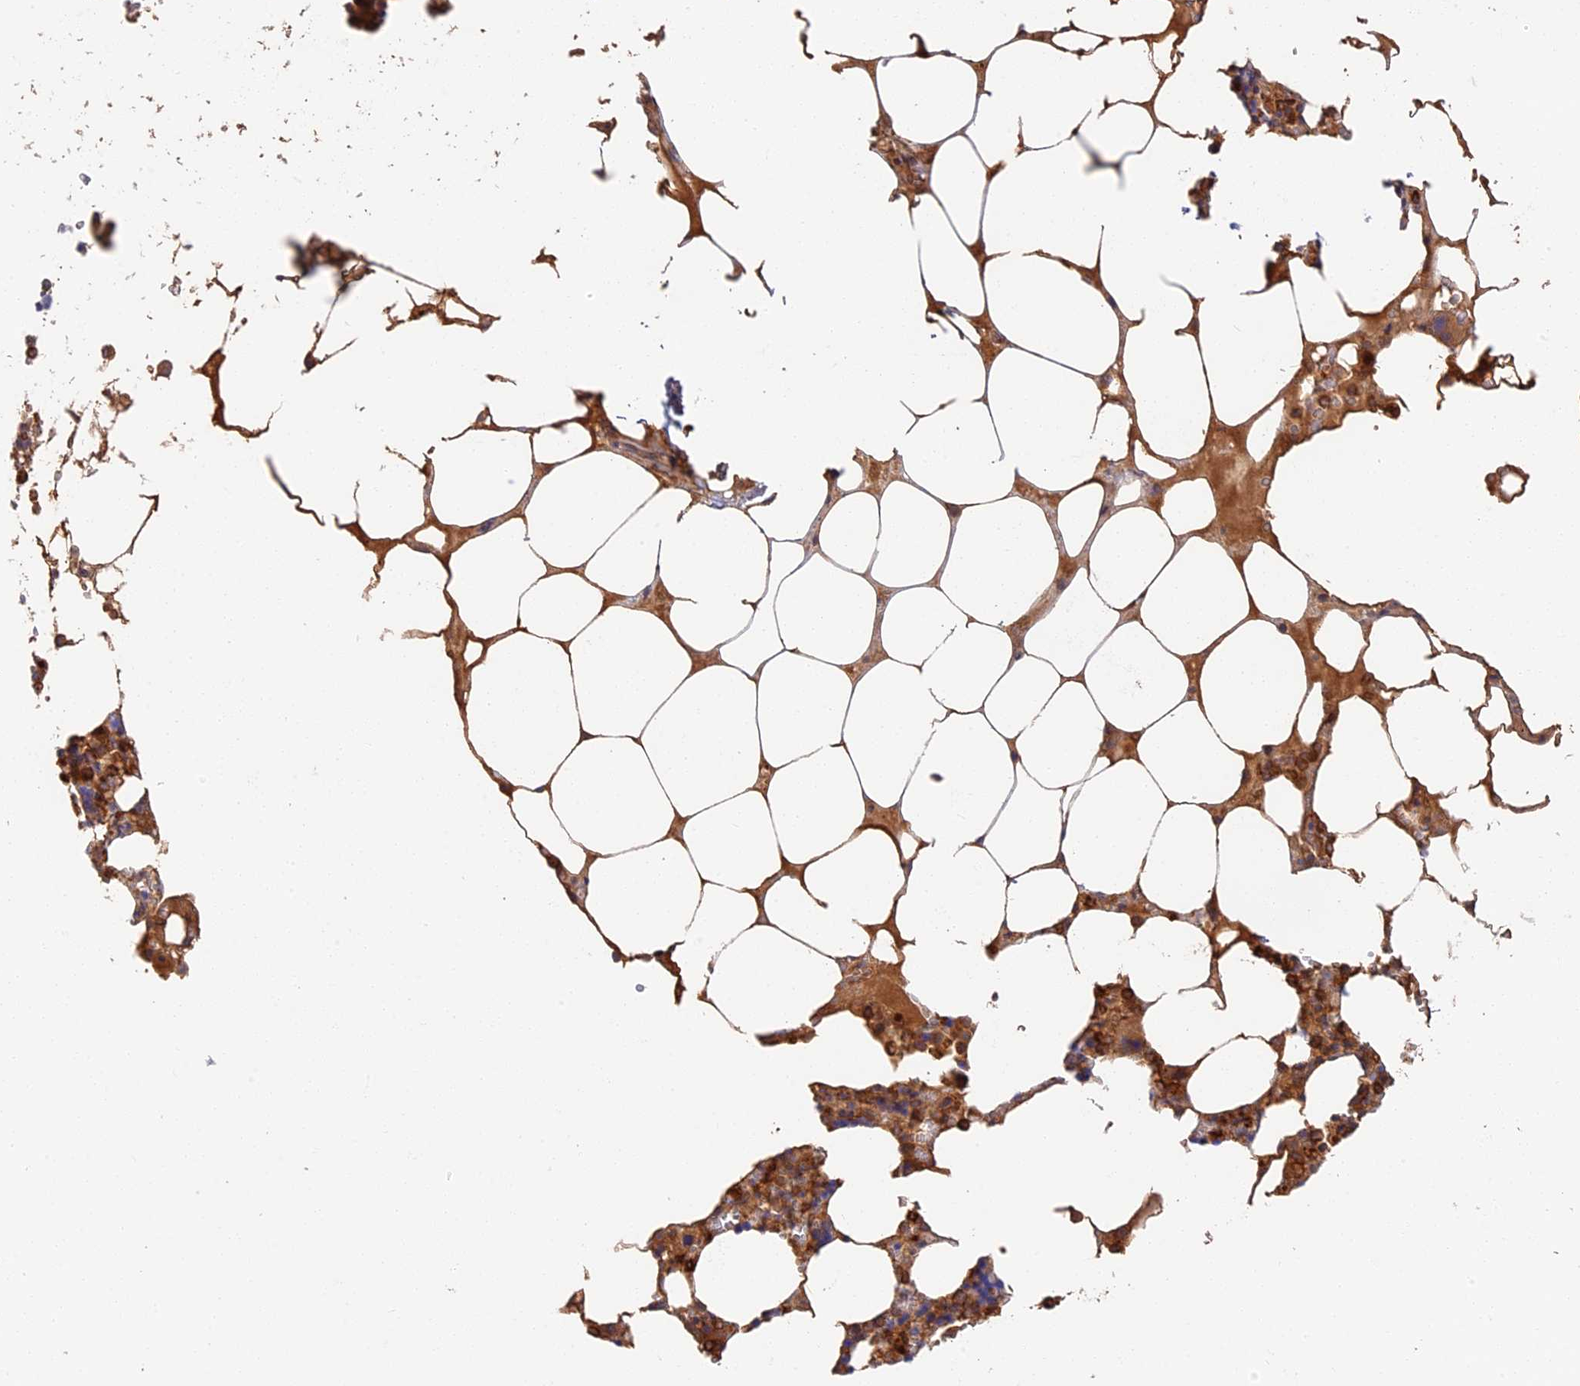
{"staining": {"intensity": "strong", "quantity": "25%-75%", "location": "cytoplasmic/membranous"}, "tissue": "bone marrow", "cell_type": "Hematopoietic cells", "image_type": "normal", "snomed": [{"axis": "morphology", "description": "Normal tissue, NOS"}, {"axis": "topography", "description": "Bone marrow"}], "caption": "Immunohistochemical staining of benign human bone marrow demonstrates 25%-75% levels of strong cytoplasmic/membranous protein expression in approximately 25%-75% of hematopoietic cells. (brown staining indicates protein expression, while blue staining denotes nuclei).", "gene": "ADGRD1", "patient": {"sex": "male", "age": 64}}